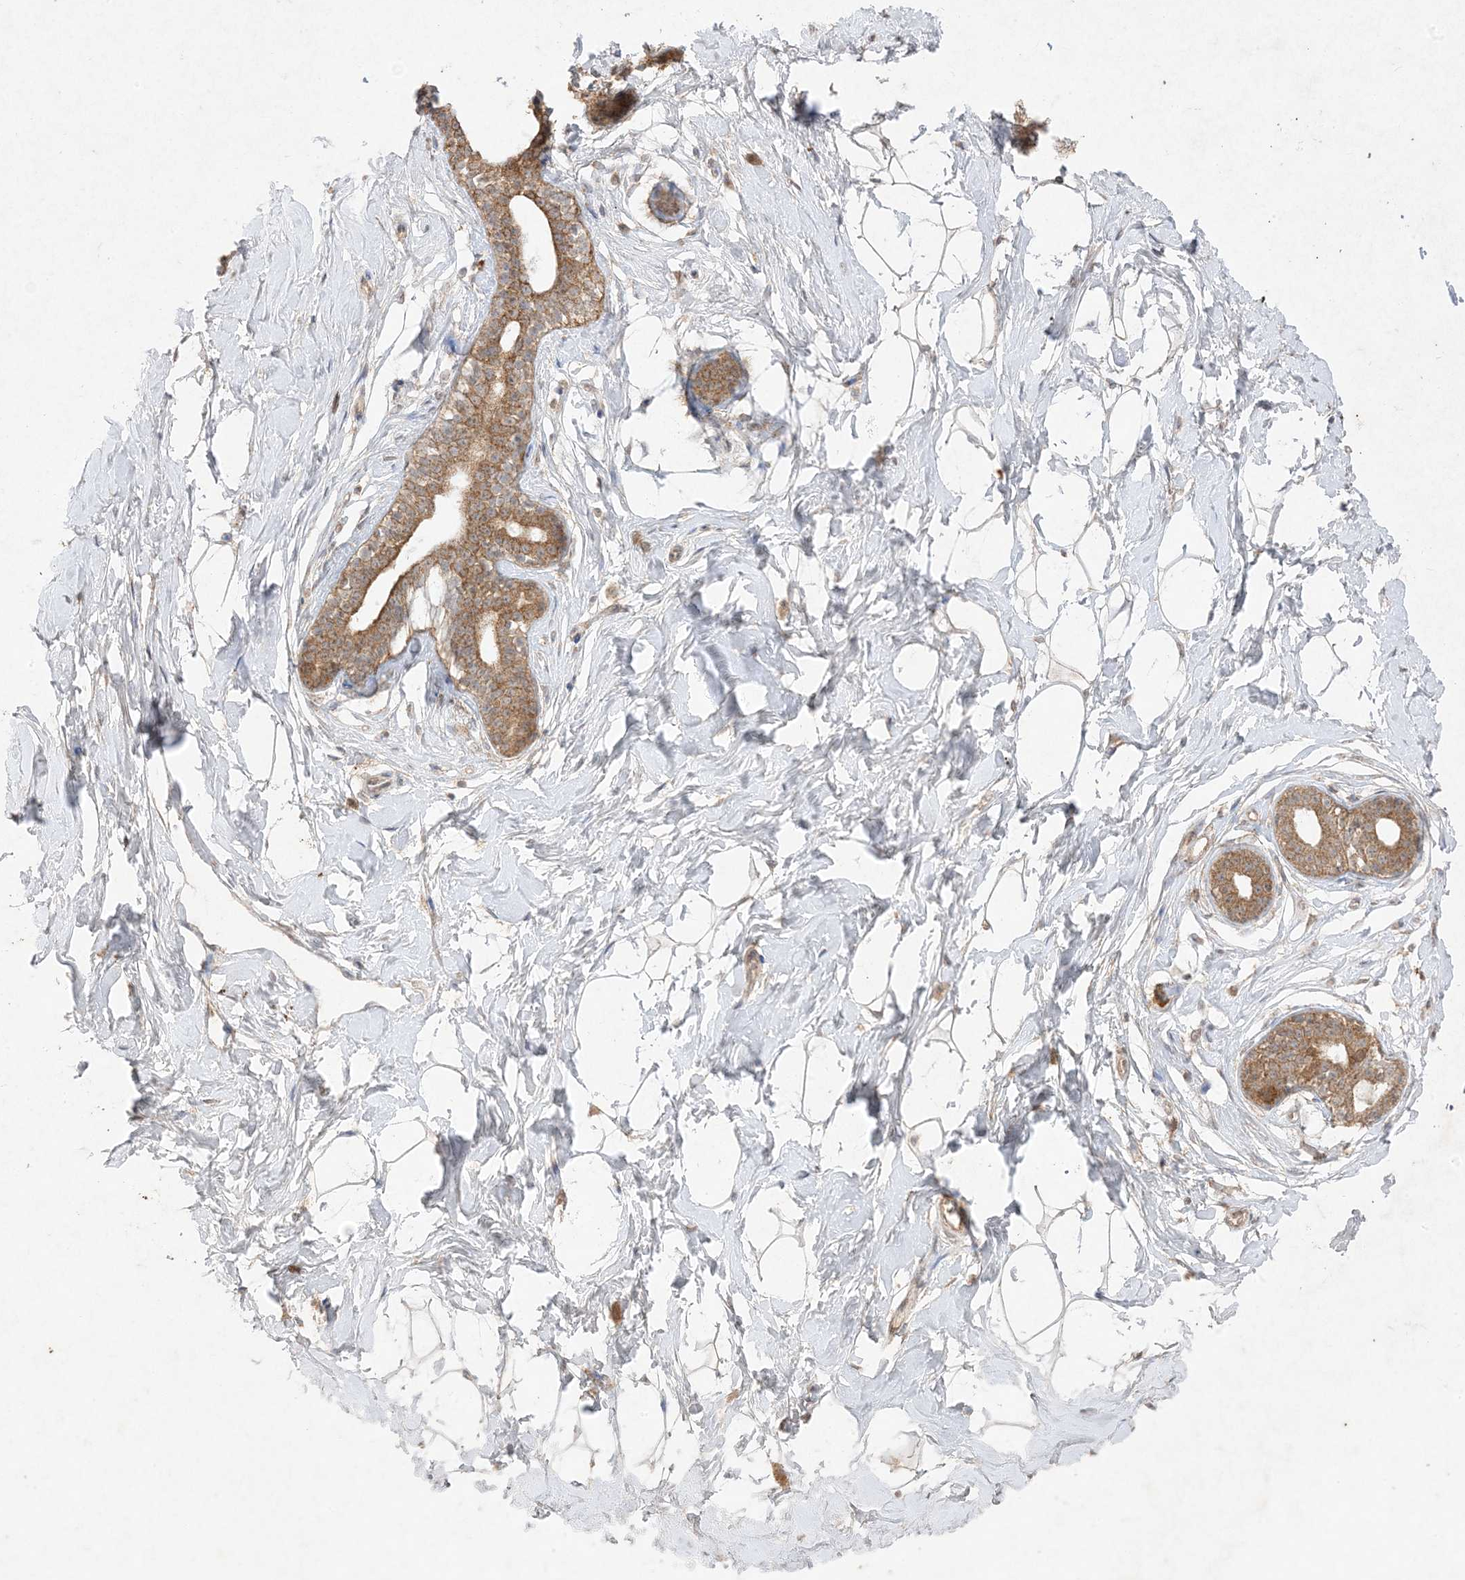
{"staining": {"intensity": "weak", "quantity": "25%-75%", "location": "cytoplasmic/membranous"}, "tissue": "breast", "cell_type": "Adipocytes", "image_type": "normal", "snomed": [{"axis": "morphology", "description": "Normal tissue, NOS"}, {"axis": "morphology", "description": "Adenoma, NOS"}, {"axis": "topography", "description": "Breast"}], "caption": "Unremarkable breast exhibits weak cytoplasmic/membranous positivity in approximately 25%-75% of adipocytes, visualized by immunohistochemistry. (brown staining indicates protein expression, while blue staining denotes nuclei).", "gene": "UBE2C", "patient": {"sex": "female", "age": 23}}